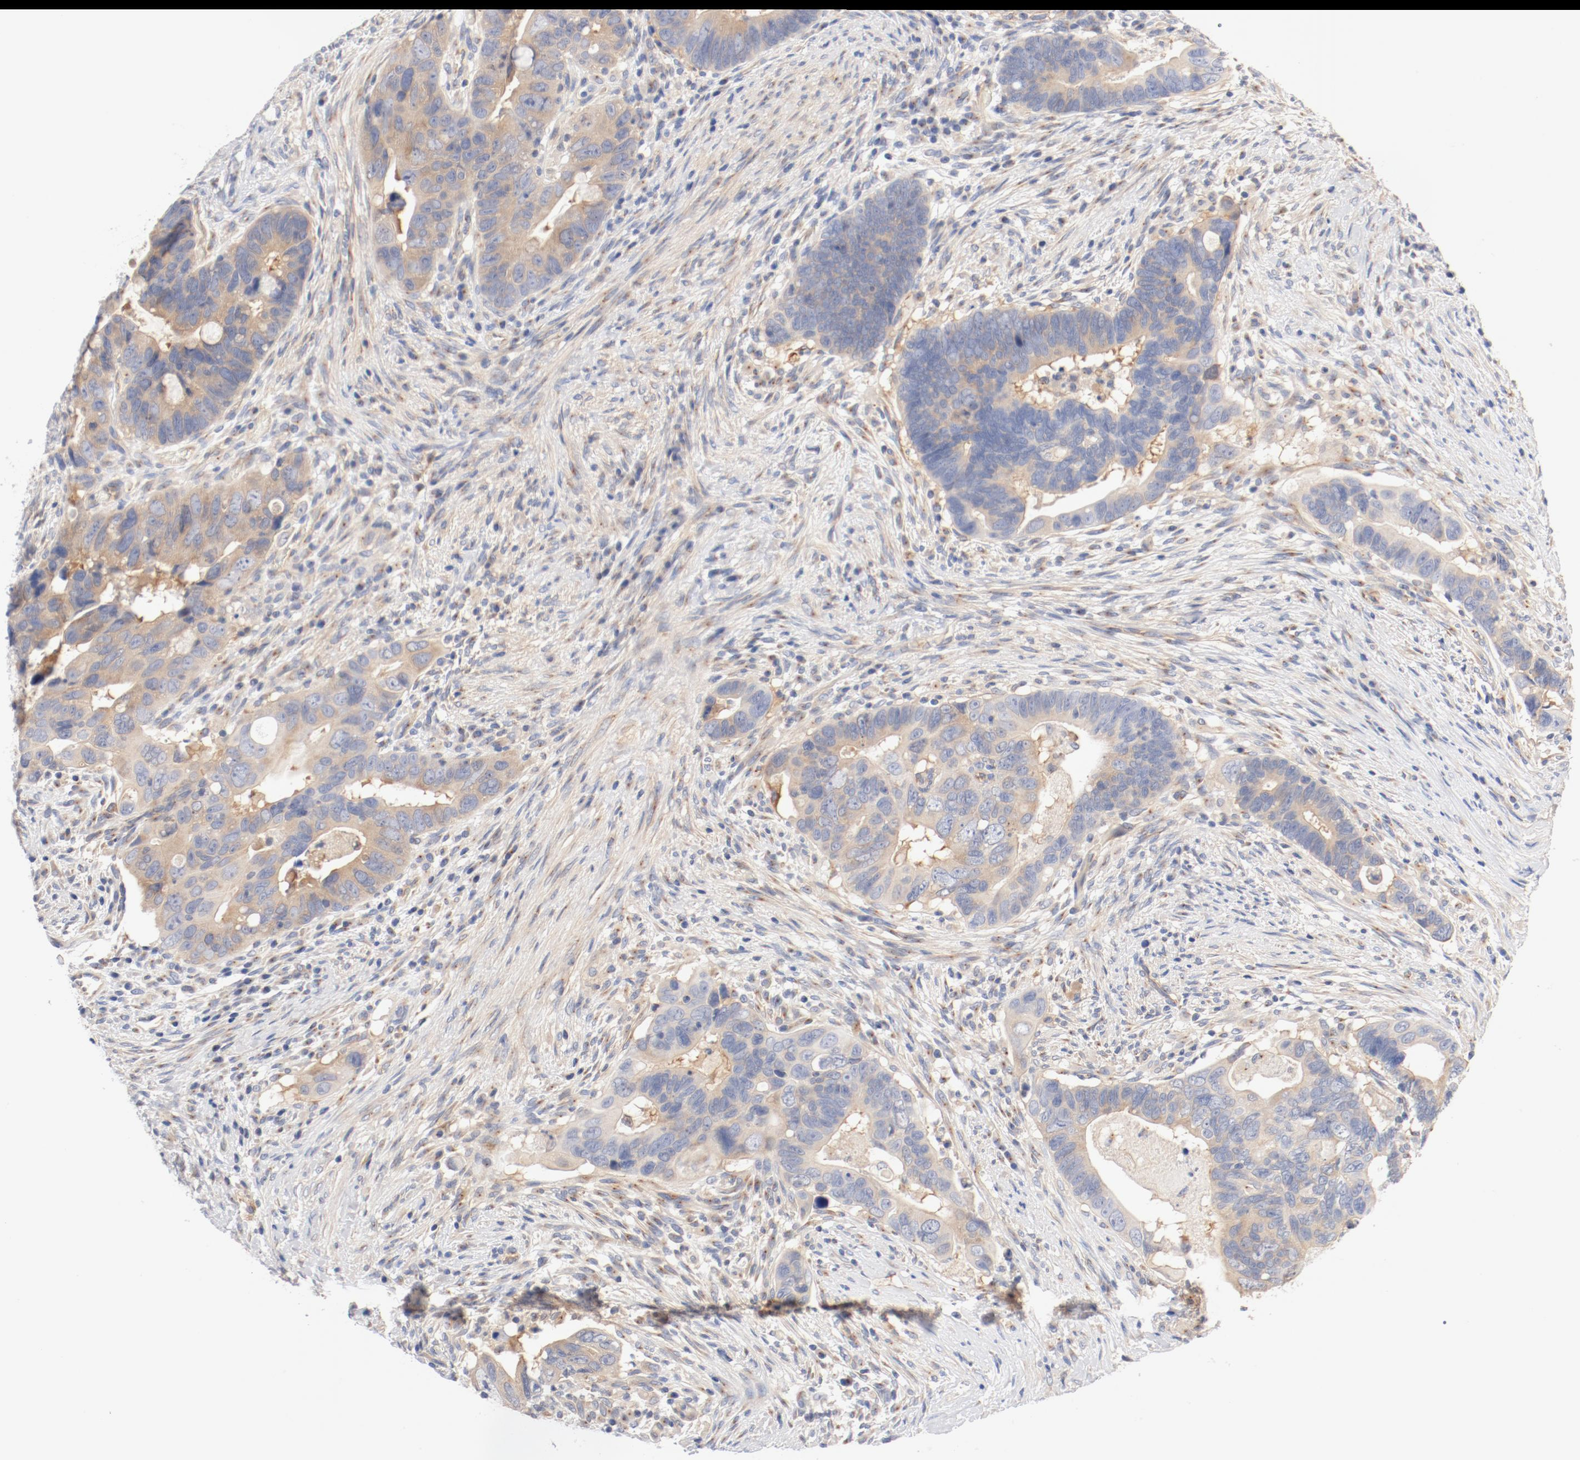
{"staining": {"intensity": "weak", "quantity": "25%-75%", "location": "cytoplasmic/membranous"}, "tissue": "colorectal cancer", "cell_type": "Tumor cells", "image_type": "cancer", "snomed": [{"axis": "morphology", "description": "Adenocarcinoma, NOS"}, {"axis": "topography", "description": "Rectum"}], "caption": "Colorectal adenocarcinoma stained for a protein (brown) demonstrates weak cytoplasmic/membranous positive staining in about 25%-75% of tumor cells.", "gene": "DYNC1H1", "patient": {"sex": "male", "age": 53}}